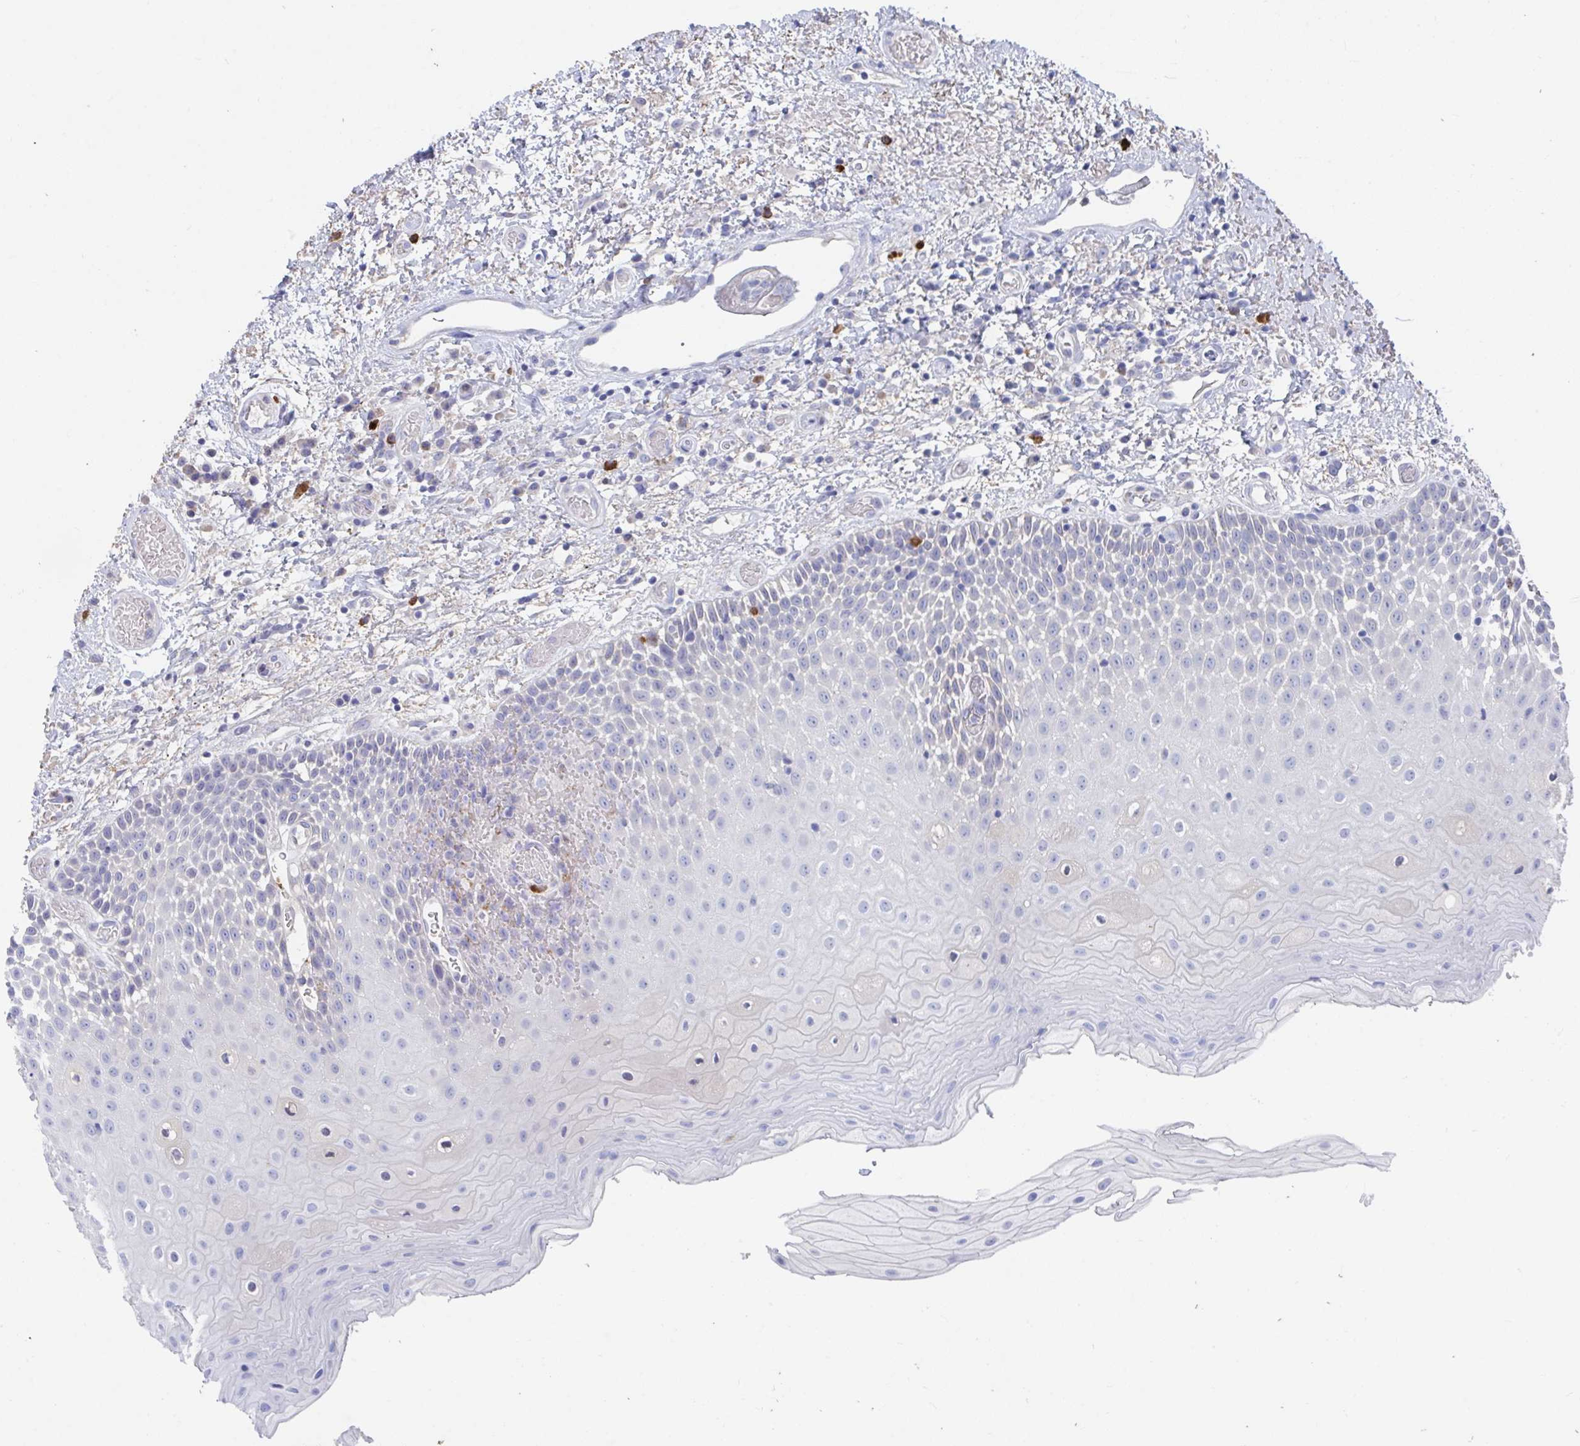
{"staining": {"intensity": "negative", "quantity": "none", "location": "none"}, "tissue": "oral mucosa", "cell_type": "Squamous epithelial cells", "image_type": "normal", "snomed": [{"axis": "morphology", "description": "Normal tissue, NOS"}, {"axis": "topography", "description": "Oral tissue"}], "caption": "This is an IHC image of benign oral mucosa. There is no expression in squamous epithelial cells.", "gene": "KCNK5", "patient": {"sex": "female", "age": 82}}